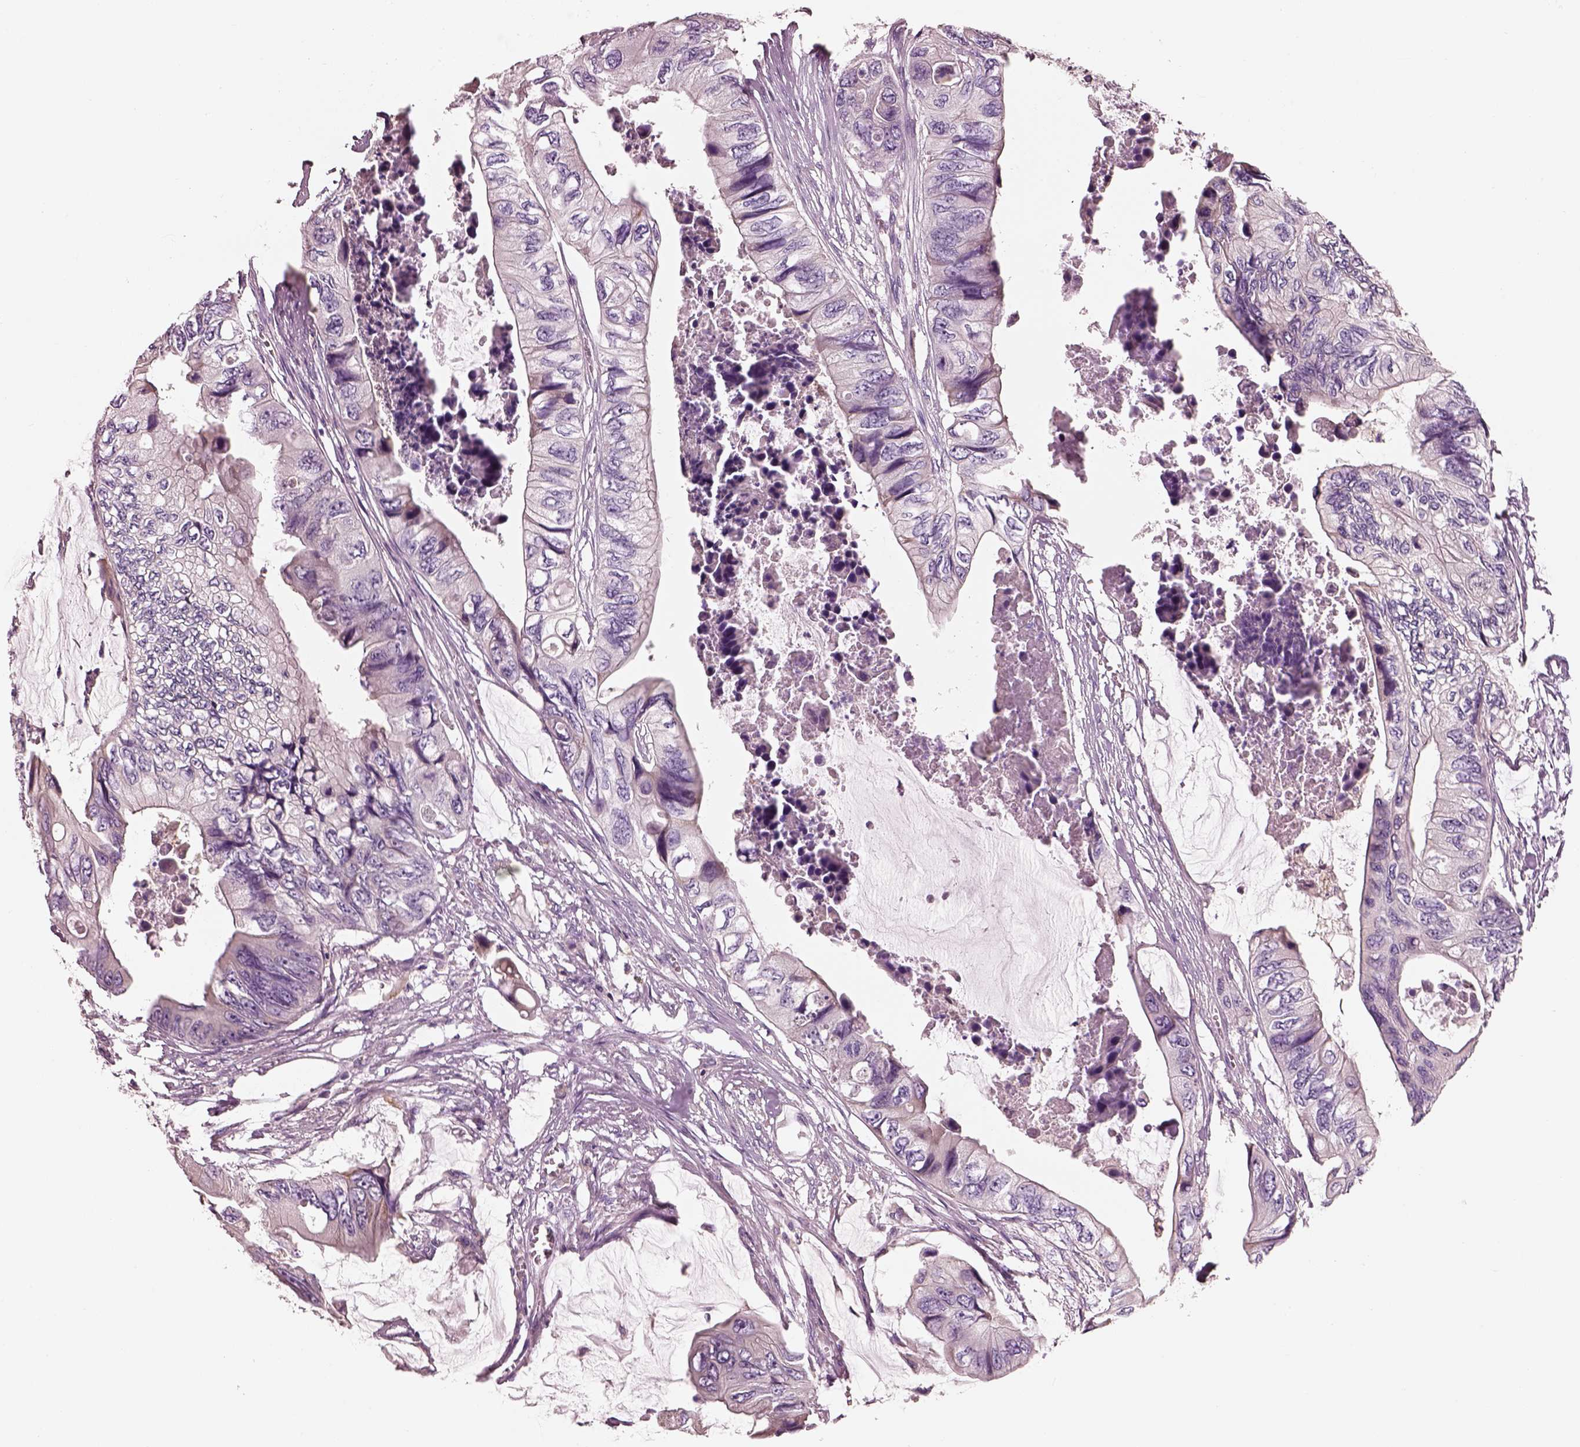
{"staining": {"intensity": "negative", "quantity": "none", "location": "none"}, "tissue": "colorectal cancer", "cell_type": "Tumor cells", "image_type": "cancer", "snomed": [{"axis": "morphology", "description": "Adenocarcinoma, NOS"}, {"axis": "topography", "description": "Rectum"}], "caption": "Photomicrograph shows no protein positivity in tumor cells of colorectal cancer tissue.", "gene": "PNOC", "patient": {"sex": "male", "age": 63}}